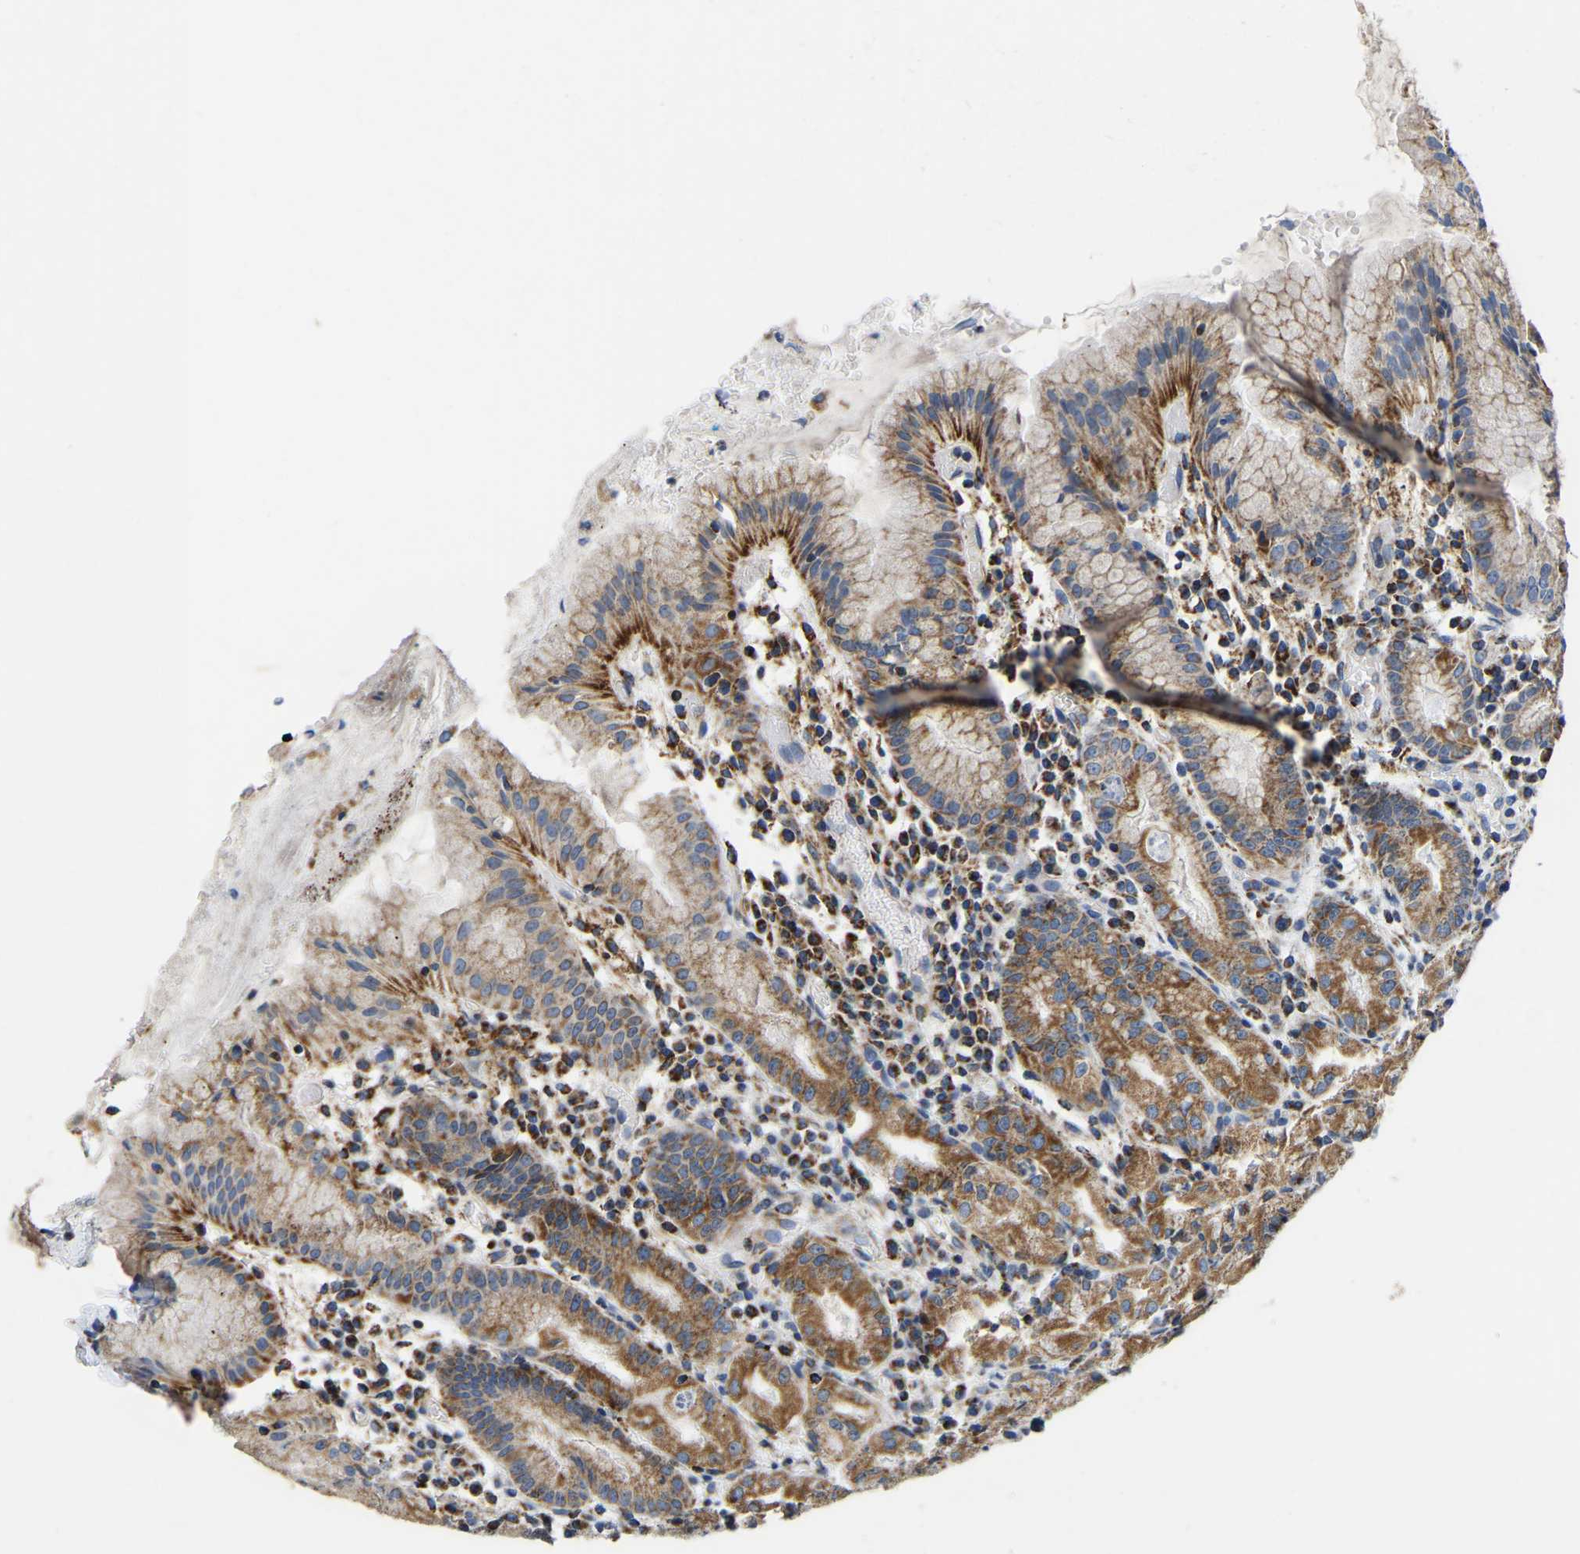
{"staining": {"intensity": "moderate", "quantity": ">75%", "location": "cytoplasmic/membranous"}, "tissue": "stomach", "cell_type": "Glandular cells", "image_type": "normal", "snomed": [{"axis": "morphology", "description": "Normal tissue, NOS"}, {"axis": "topography", "description": "Stomach"}, {"axis": "topography", "description": "Stomach, lower"}], "caption": "Immunohistochemistry (IHC) (DAB) staining of unremarkable stomach demonstrates moderate cytoplasmic/membranous protein positivity in approximately >75% of glandular cells.", "gene": "SFXN1", "patient": {"sex": "female", "age": 75}}